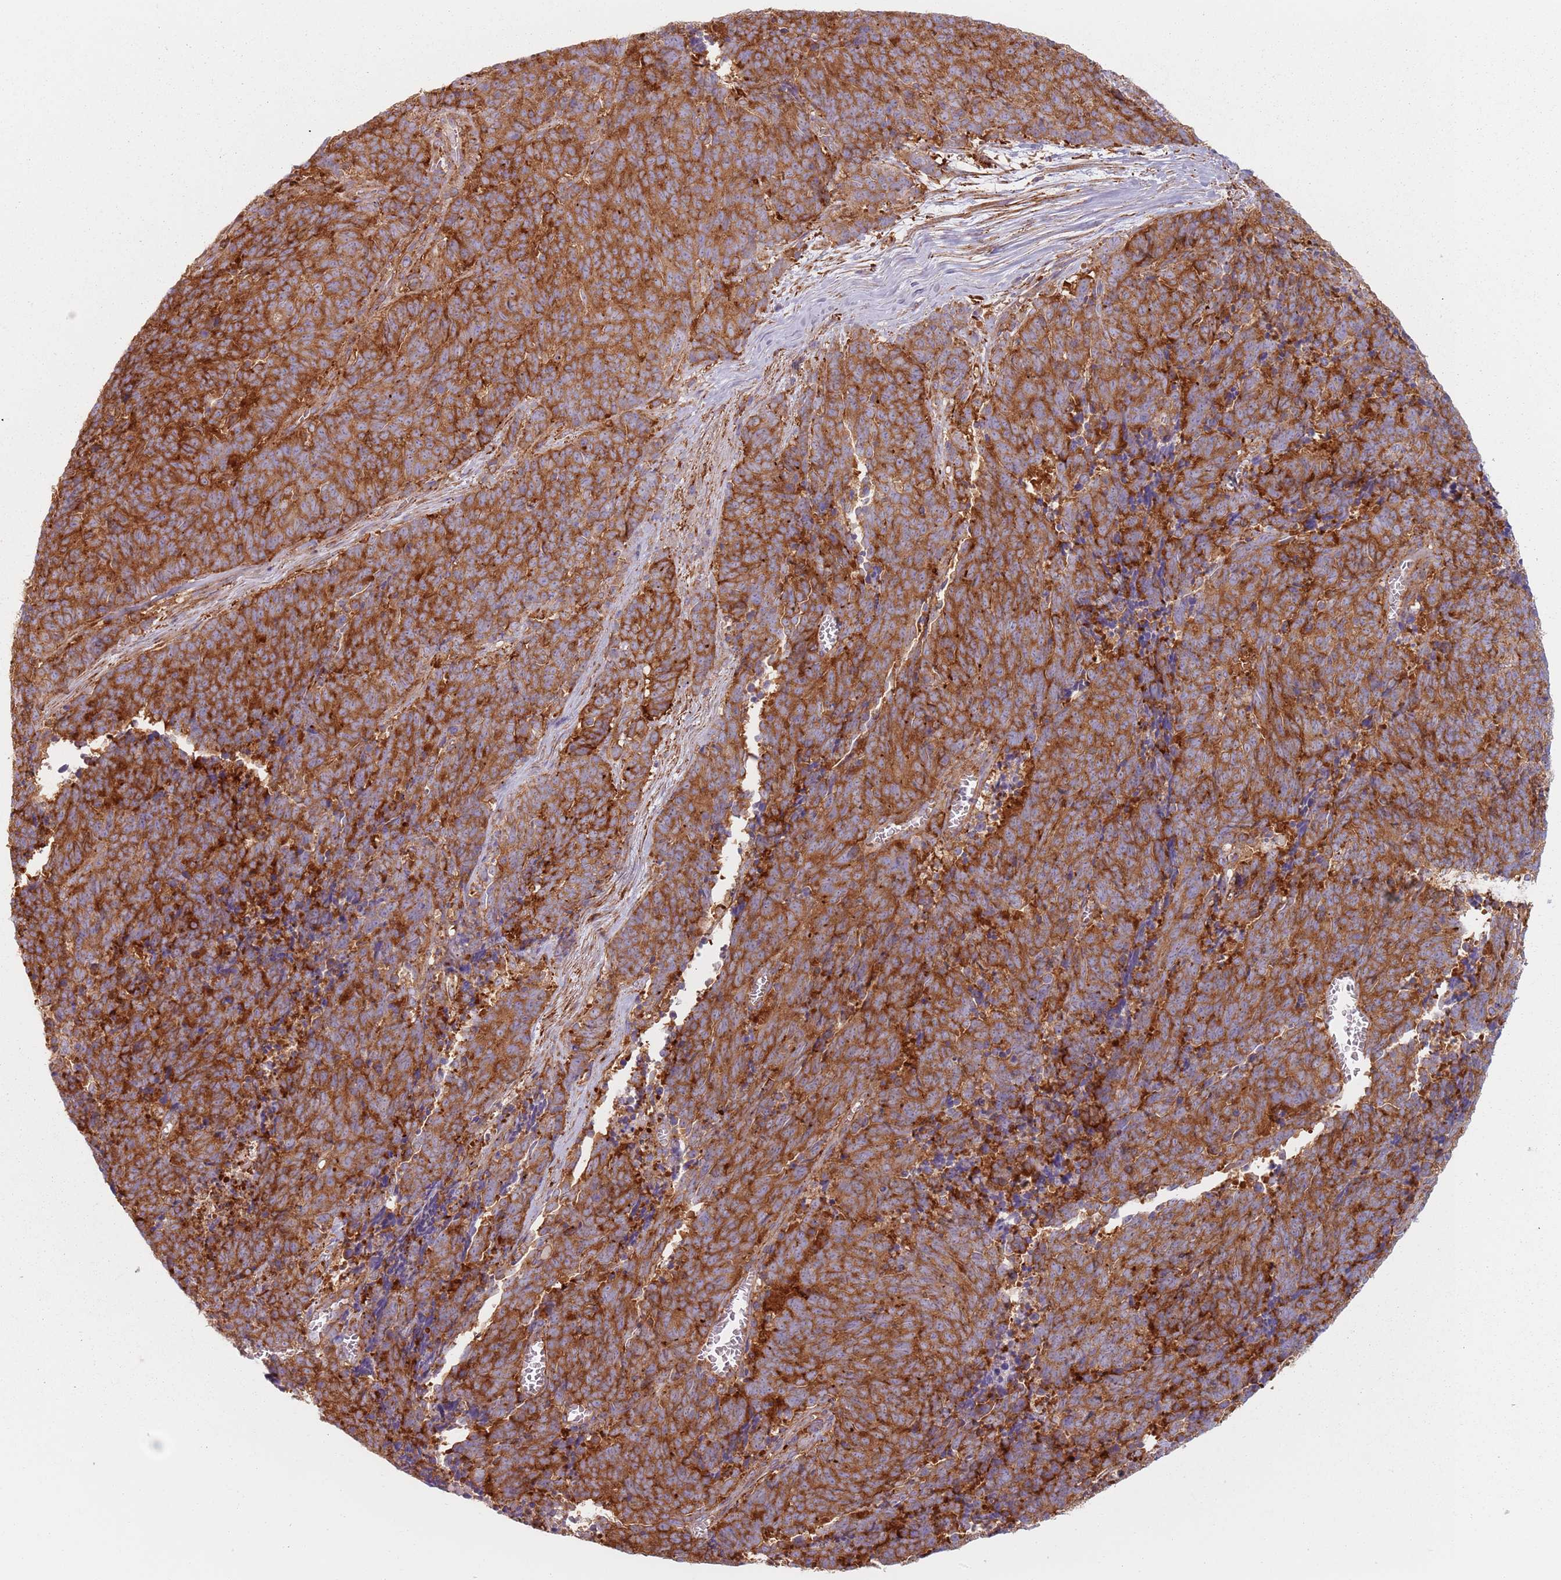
{"staining": {"intensity": "strong", "quantity": ">75%", "location": "cytoplasmic/membranous"}, "tissue": "cervical cancer", "cell_type": "Tumor cells", "image_type": "cancer", "snomed": [{"axis": "morphology", "description": "Squamous cell carcinoma, NOS"}, {"axis": "topography", "description": "Cervix"}], "caption": "Protein expression analysis of cervical cancer (squamous cell carcinoma) exhibits strong cytoplasmic/membranous expression in approximately >75% of tumor cells. (DAB (3,3'-diaminobenzidine) = brown stain, brightfield microscopy at high magnification).", "gene": "TPD52L2", "patient": {"sex": "female", "age": 29}}